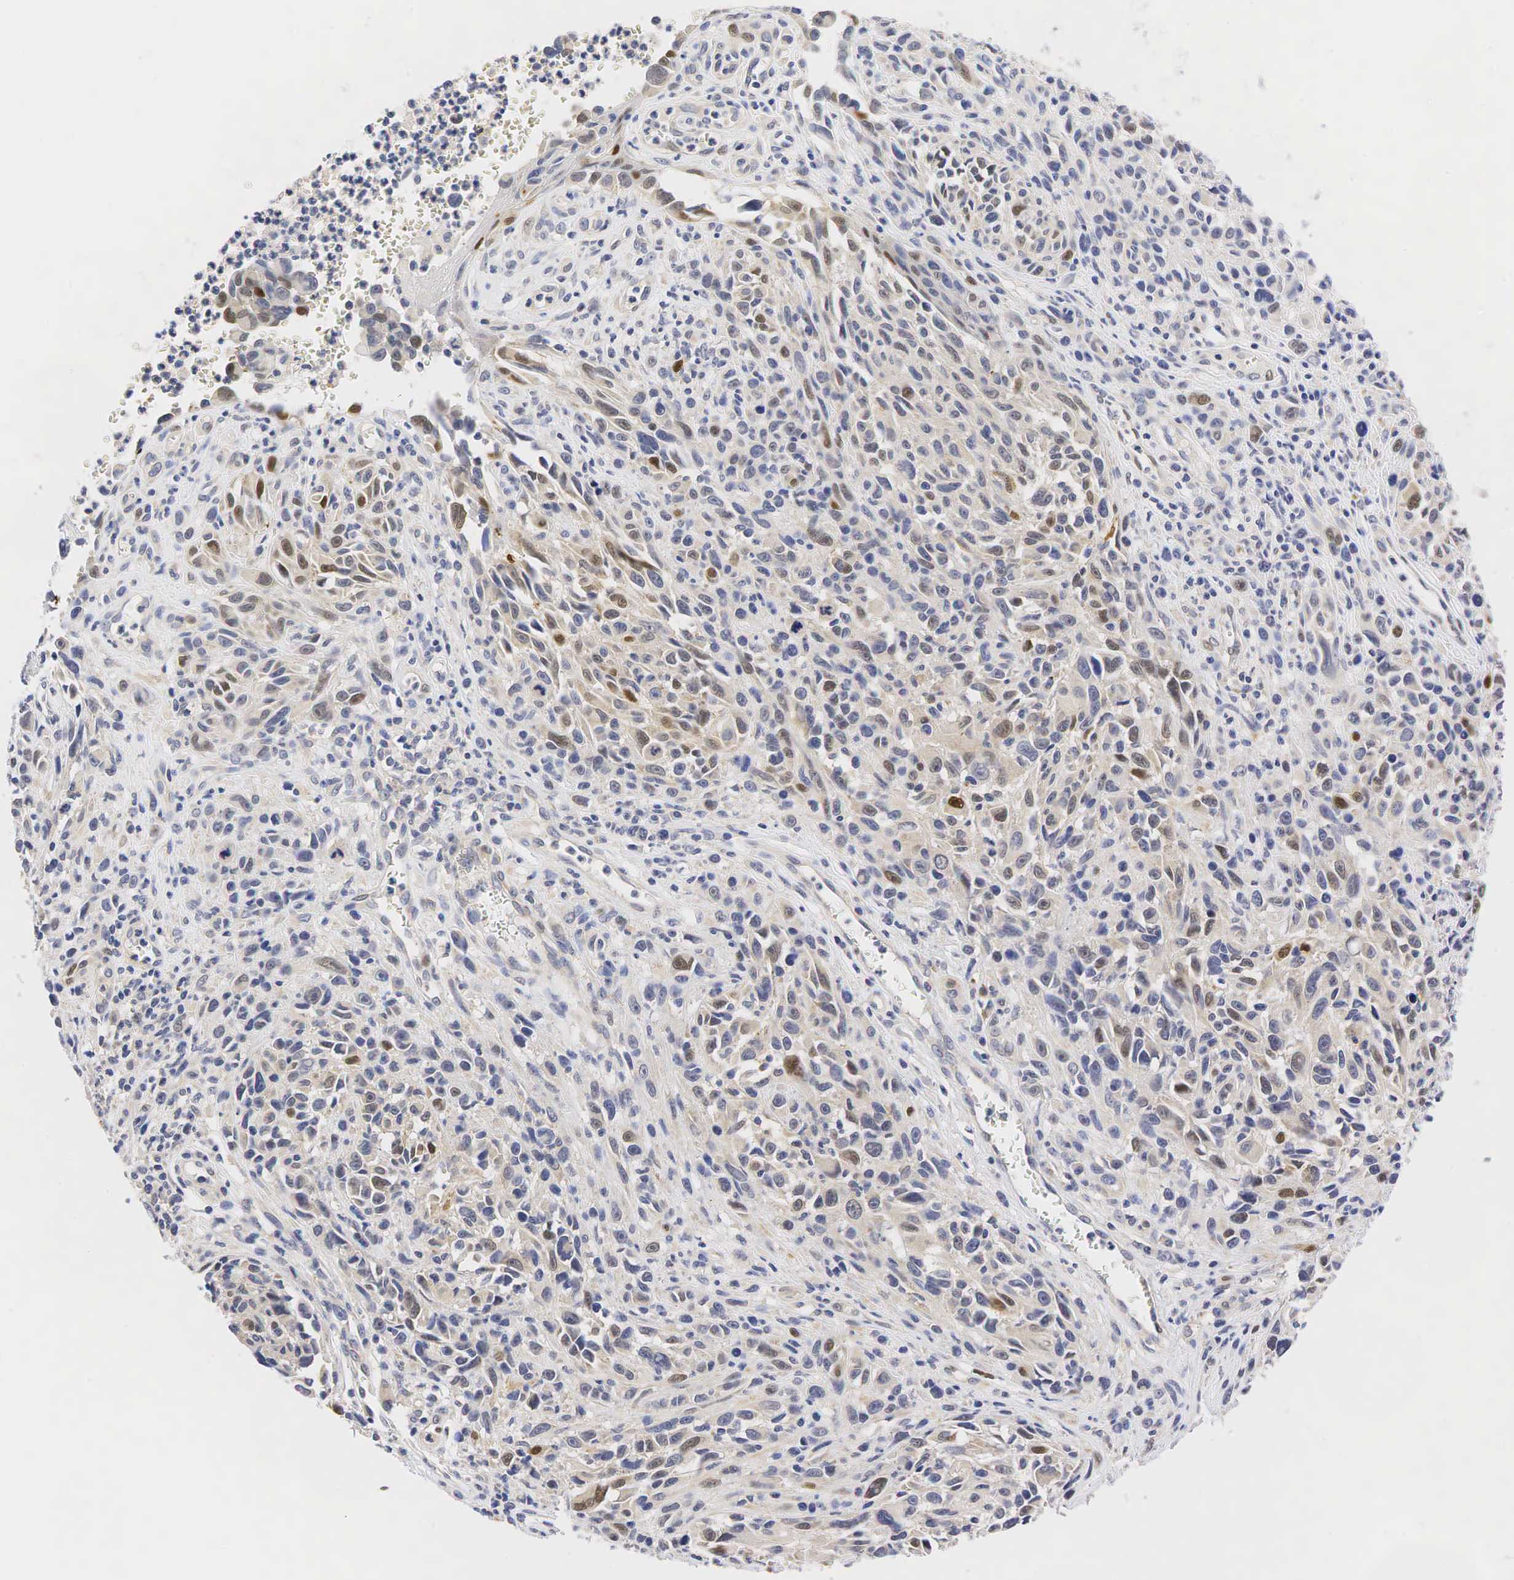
{"staining": {"intensity": "moderate", "quantity": "<25%", "location": "nuclear"}, "tissue": "melanoma", "cell_type": "Tumor cells", "image_type": "cancer", "snomed": [{"axis": "morphology", "description": "Malignant melanoma, NOS"}, {"axis": "topography", "description": "Skin"}], "caption": "A brown stain labels moderate nuclear positivity of a protein in malignant melanoma tumor cells.", "gene": "CCND1", "patient": {"sex": "female", "age": 82}}